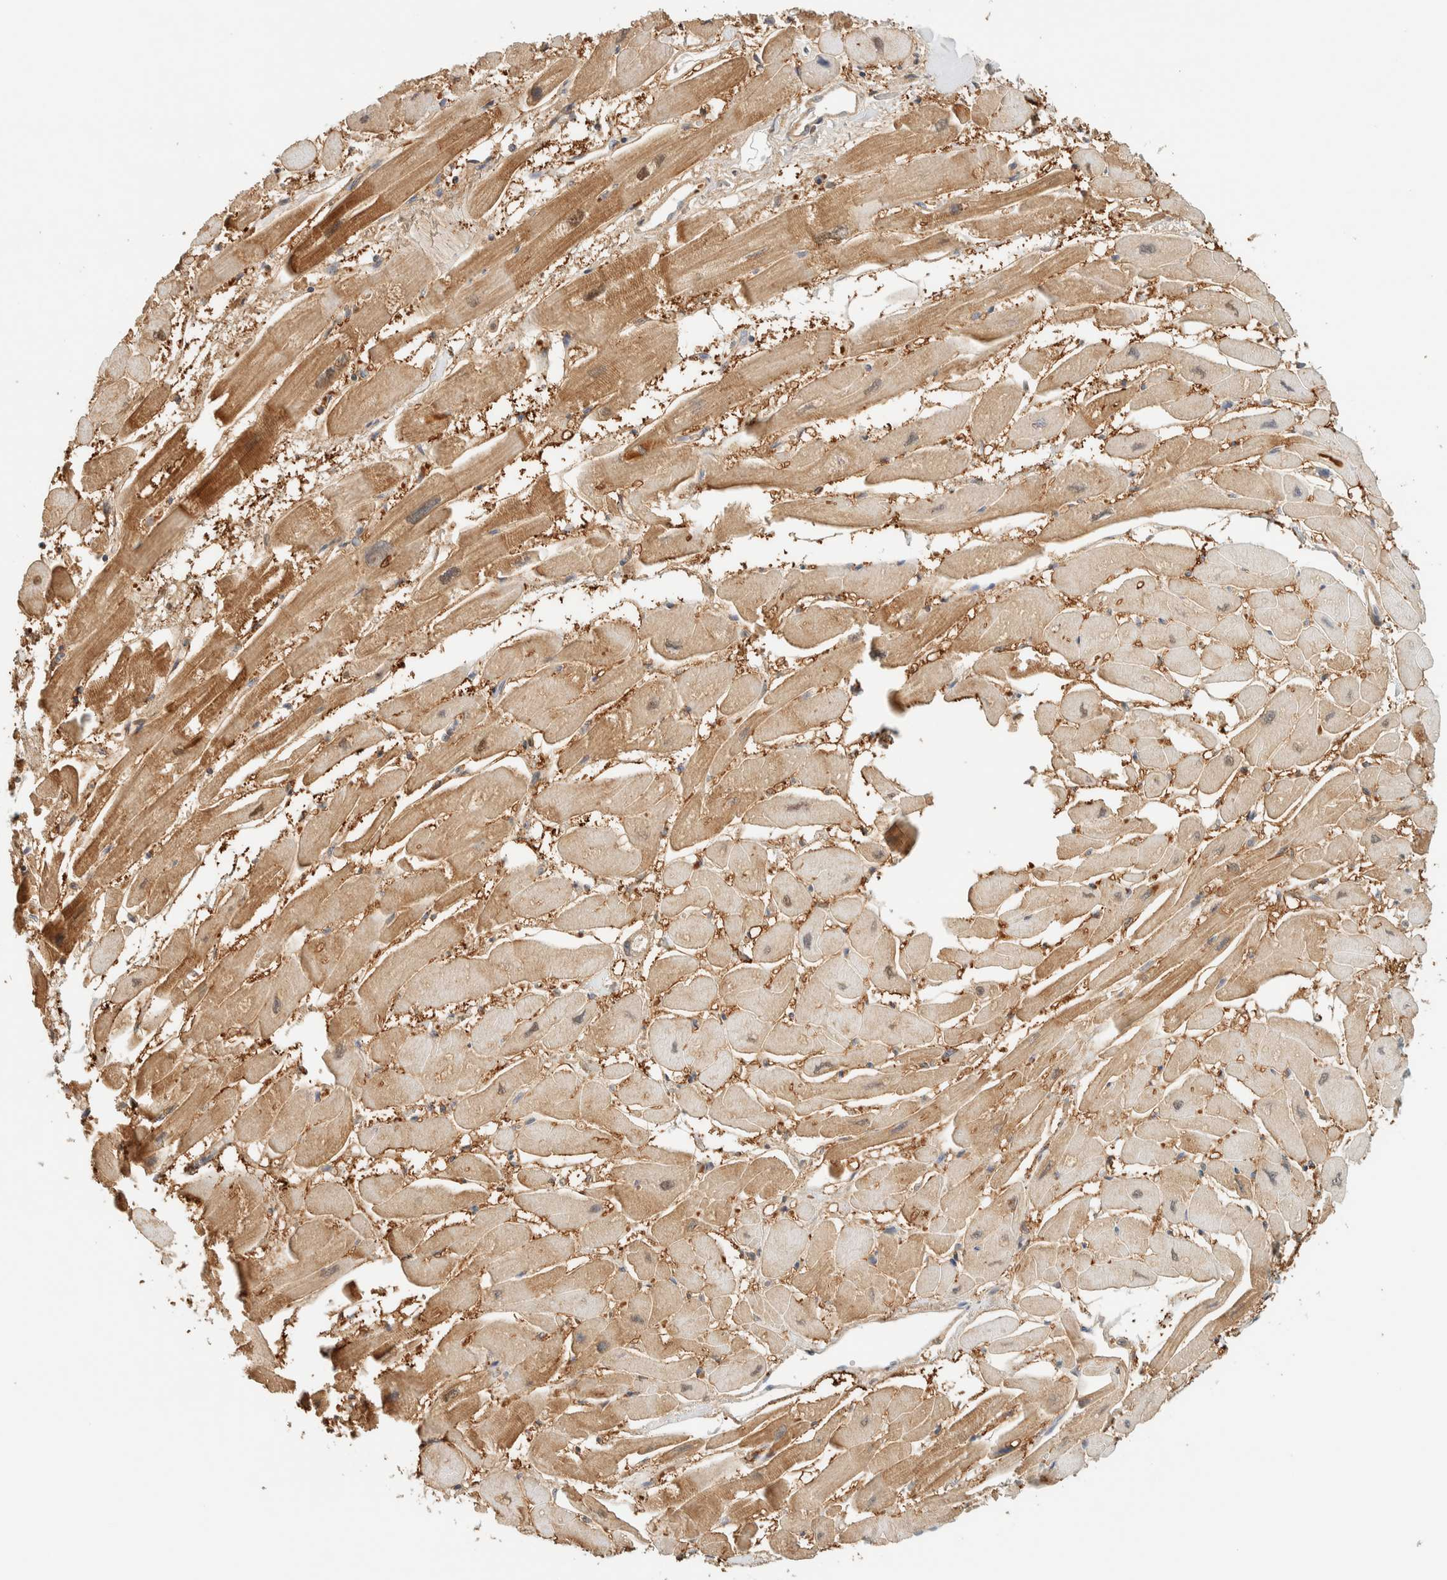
{"staining": {"intensity": "strong", "quantity": ">75%", "location": "cytoplasmic/membranous,nuclear"}, "tissue": "heart muscle", "cell_type": "Cardiomyocytes", "image_type": "normal", "snomed": [{"axis": "morphology", "description": "Normal tissue, NOS"}, {"axis": "topography", "description": "Heart"}], "caption": "Brown immunohistochemical staining in benign heart muscle demonstrates strong cytoplasmic/membranous,nuclear staining in approximately >75% of cardiomyocytes. Nuclei are stained in blue.", "gene": "ZBTB37", "patient": {"sex": "female", "age": 54}}